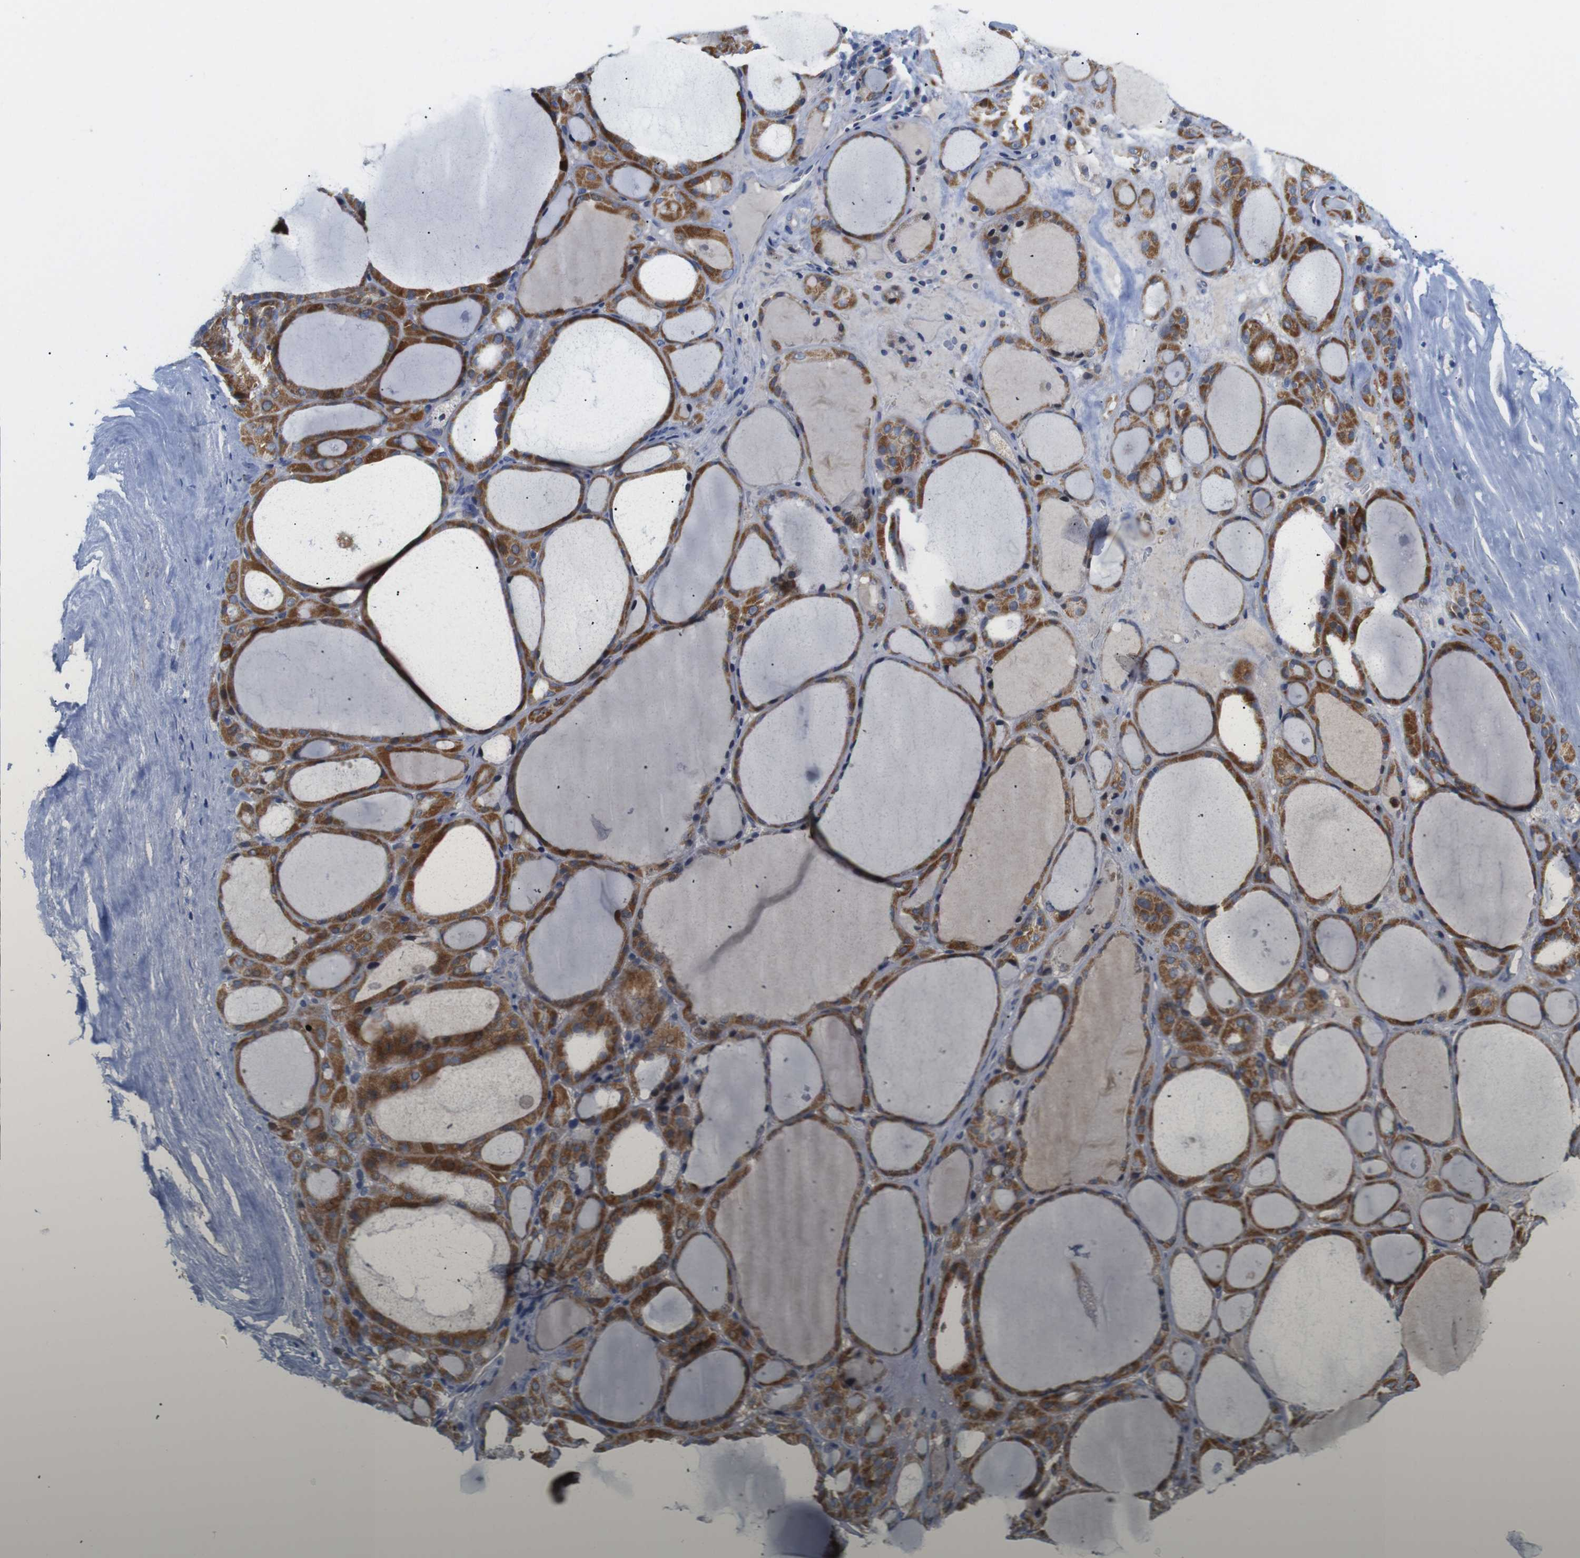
{"staining": {"intensity": "strong", "quantity": "25%-75%", "location": "cytoplasmic/membranous"}, "tissue": "thyroid gland", "cell_type": "Glandular cells", "image_type": "normal", "snomed": [{"axis": "morphology", "description": "Normal tissue, NOS"}, {"axis": "morphology", "description": "Carcinoma, NOS"}, {"axis": "topography", "description": "Thyroid gland"}], "caption": "High-magnification brightfield microscopy of normal thyroid gland stained with DAB (brown) and counterstained with hematoxylin (blue). glandular cells exhibit strong cytoplasmic/membranous expression is identified in about25%-75% of cells.", "gene": "LRRC55", "patient": {"sex": "female", "age": 86}}